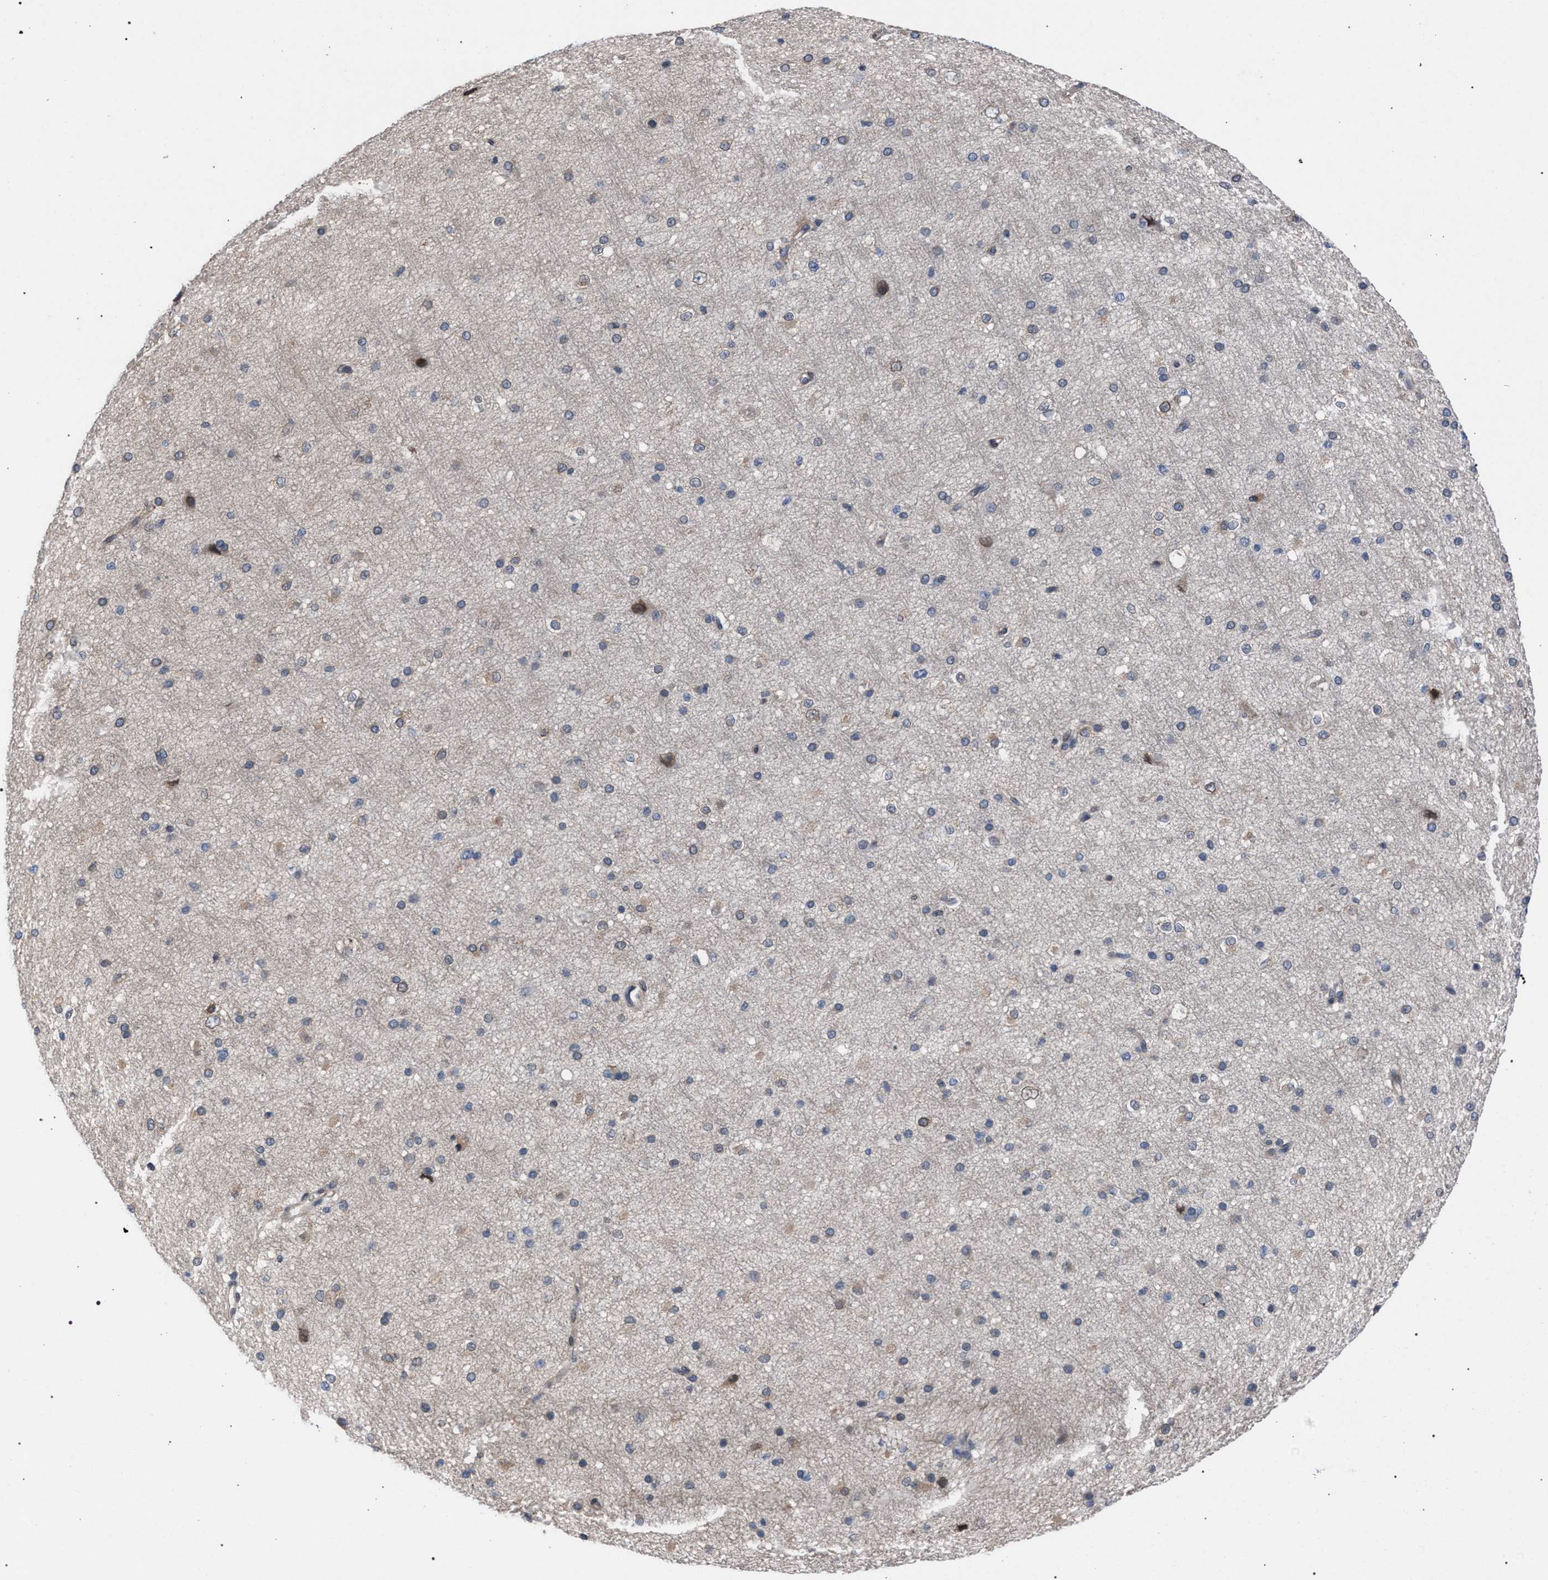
{"staining": {"intensity": "negative", "quantity": "none", "location": "none"}, "tissue": "cerebral cortex", "cell_type": "Endothelial cells", "image_type": "normal", "snomed": [{"axis": "morphology", "description": "Normal tissue, NOS"}, {"axis": "morphology", "description": "Developmental malformation"}, {"axis": "topography", "description": "Cerebral cortex"}], "caption": "Endothelial cells show no significant protein staining in benign cerebral cortex. (IHC, brightfield microscopy, high magnification).", "gene": "ARPC5L", "patient": {"sex": "female", "age": 30}}